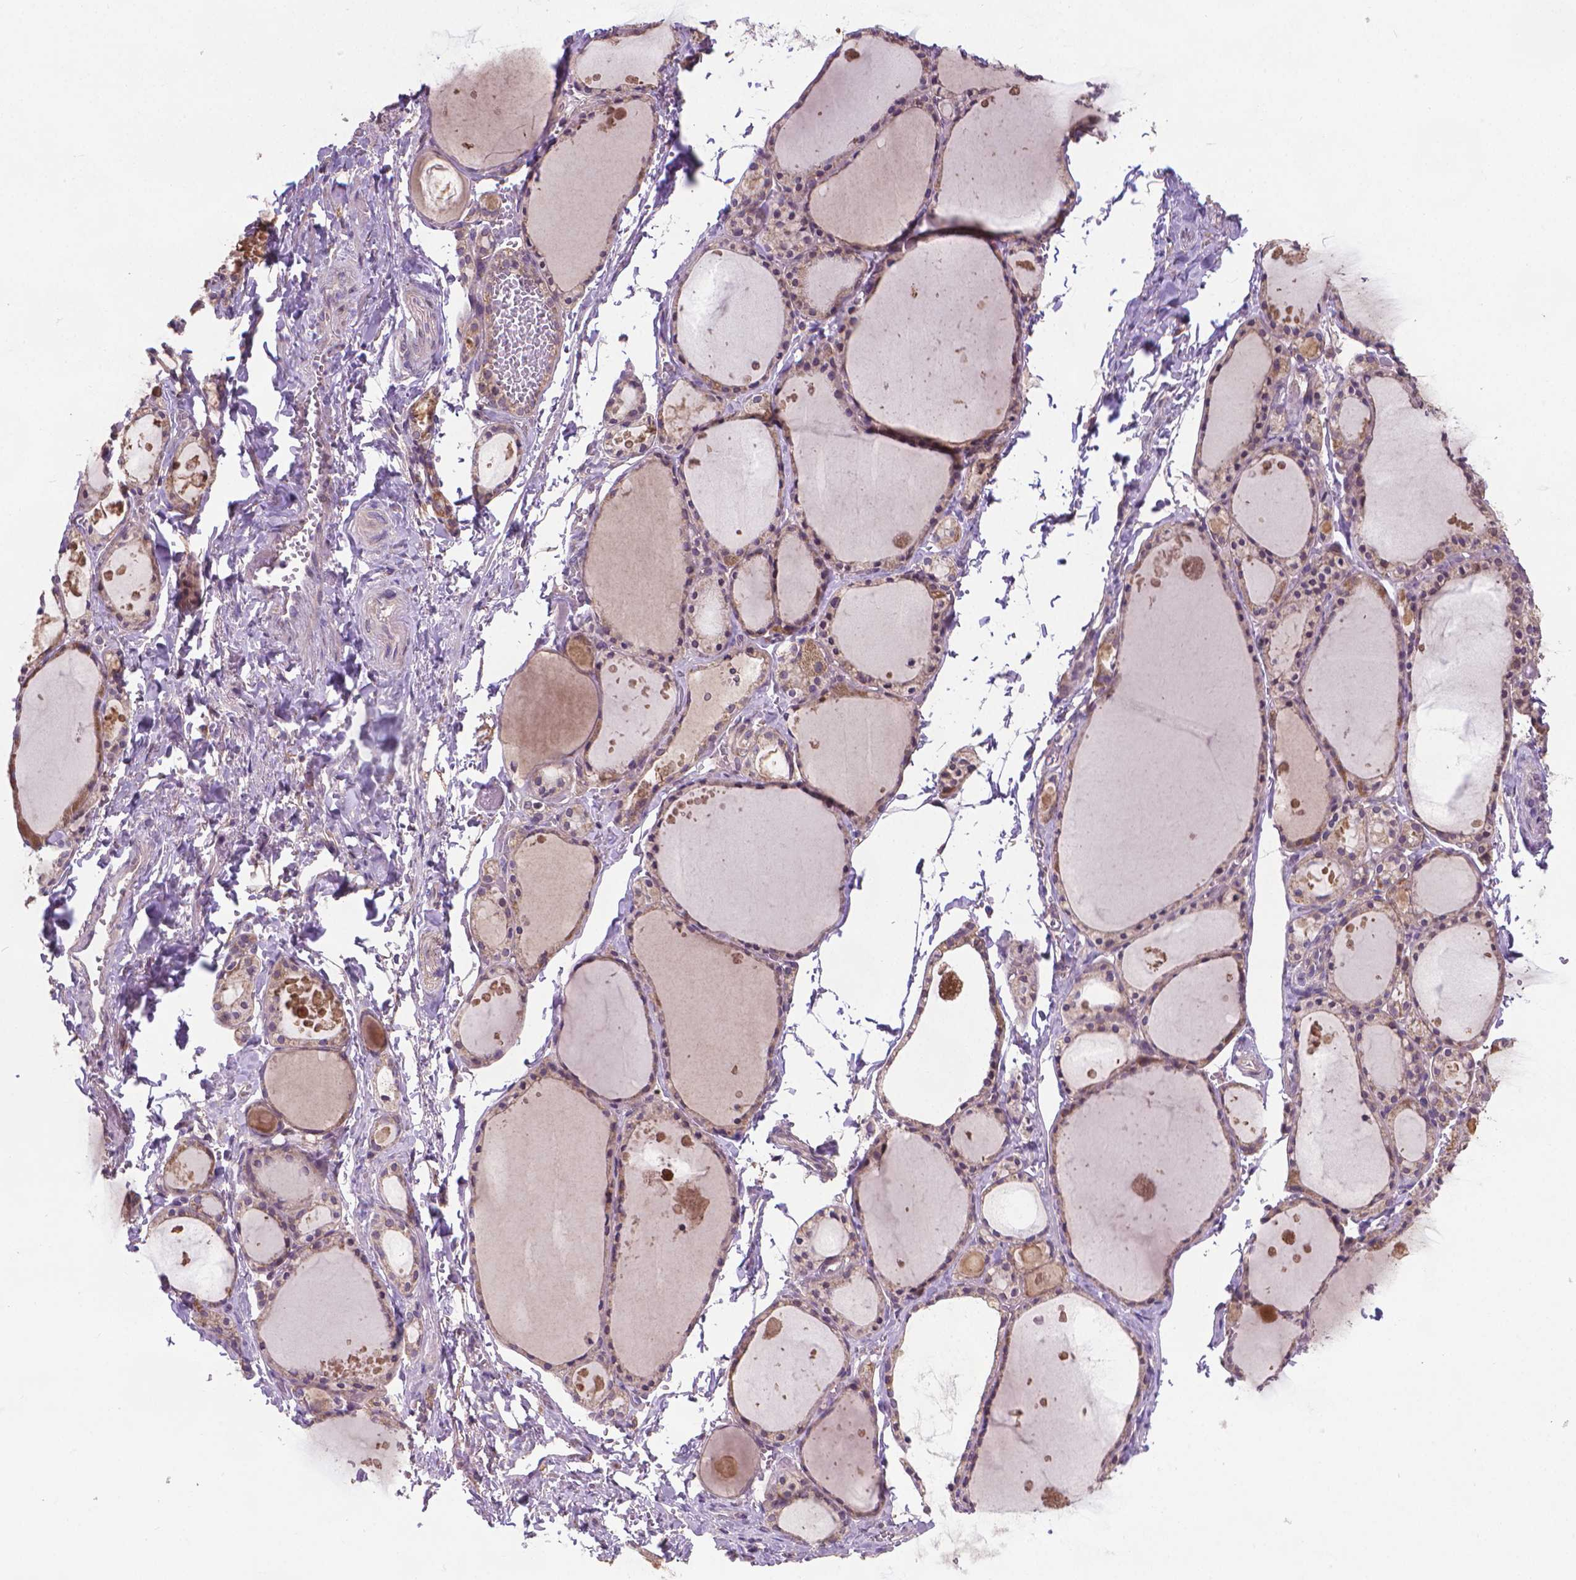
{"staining": {"intensity": "weak", "quantity": "25%-75%", "location": "cytoplasmic/membranous"}, "tissue": "thyroid gland", "cell_type": "Glandular cells", "image_type": "normal", "snomed": [{"axis": "morphology", "description": "Normal tissue, NOS"}, {"axis": "topography", "description": "Thyroid gland"}], "caption": "Brown immunohistochemical staining in unremarkable human thyroid gland displays weak cytoplasmic/membranous positivity in about 25%-75% of glandular cells.", "gene": "GPR63", "patient": {"sex": "male", "age": 68}}